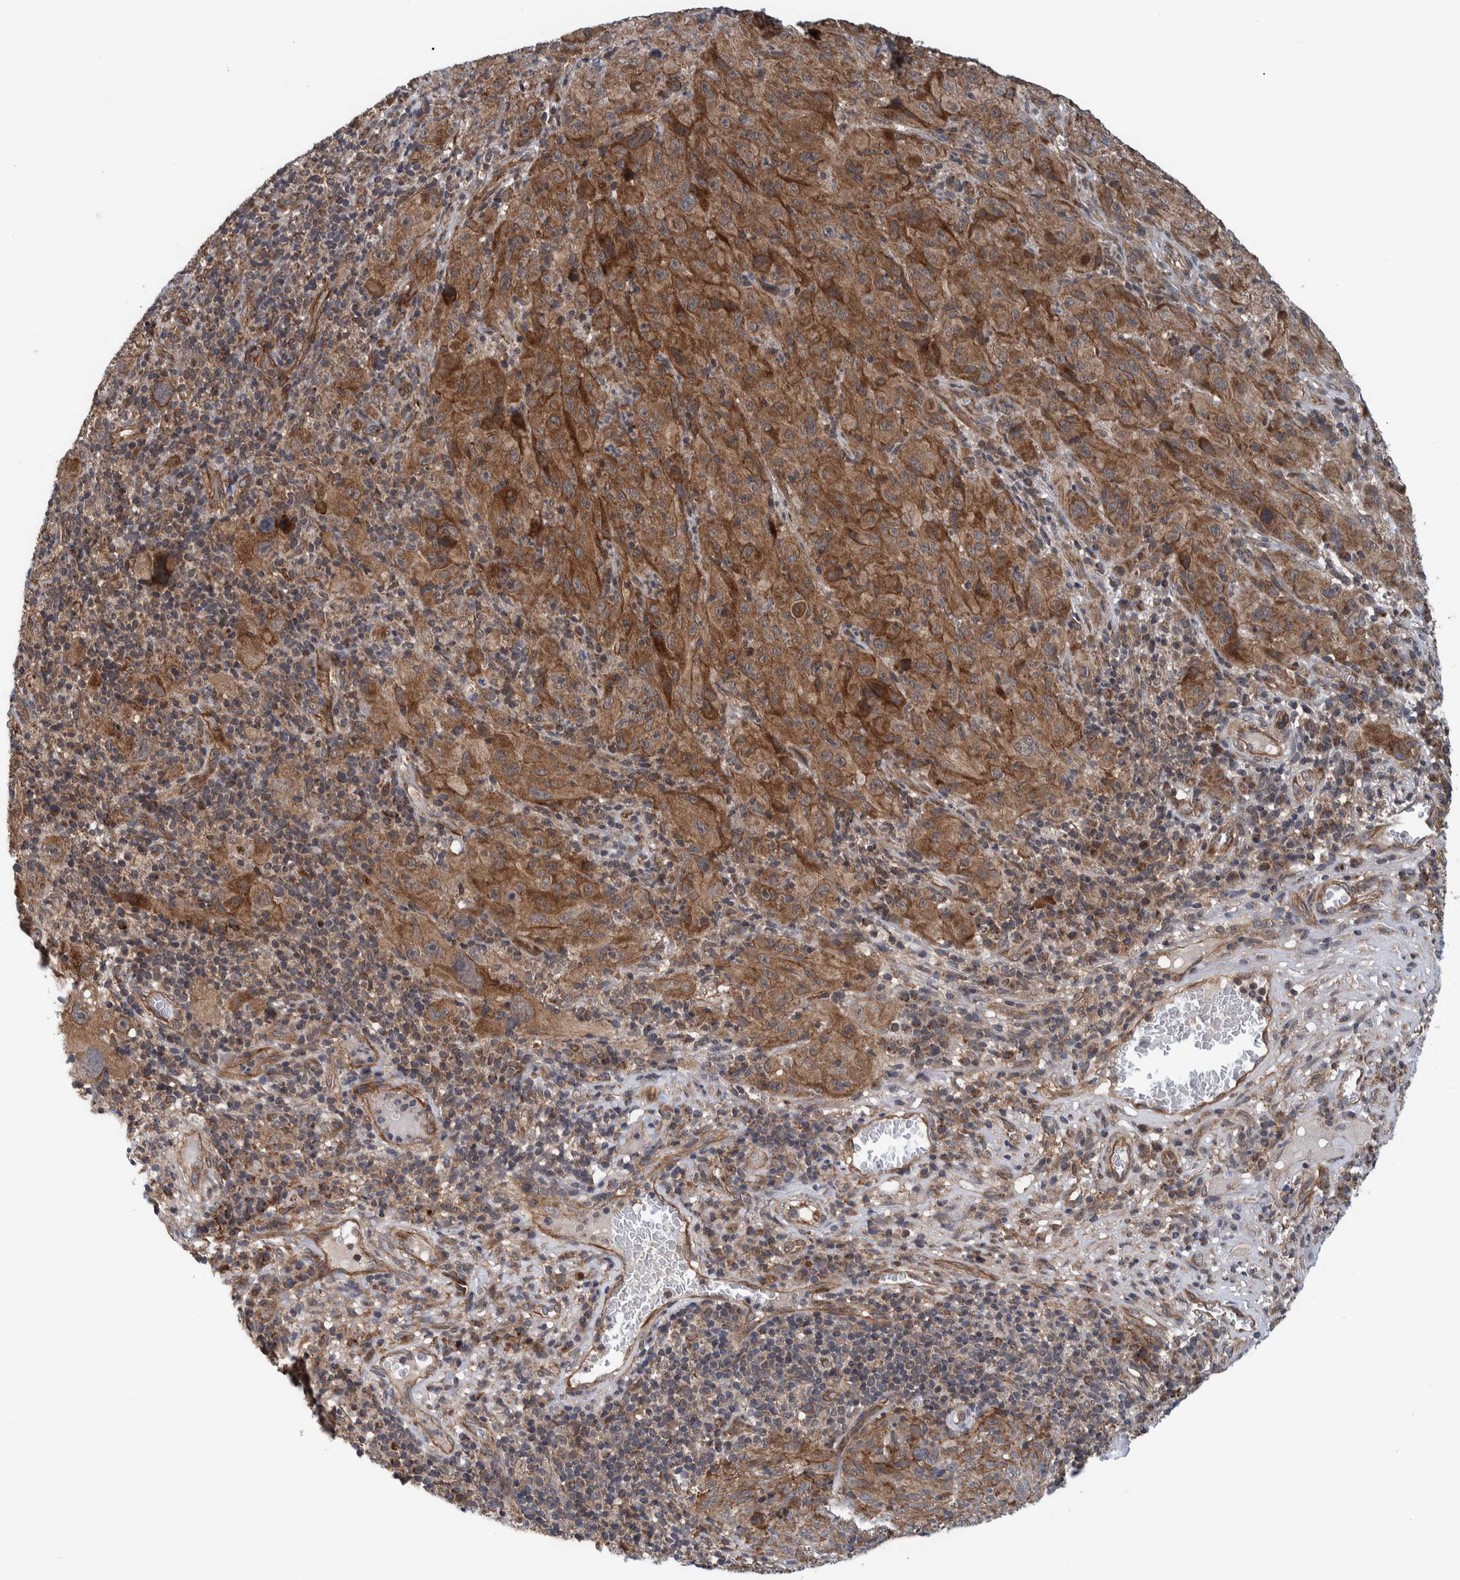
{"staining": {"intensity": "moderate", "quantity": ">75%", "location": "cytoplasmic/membranous"}, "tissue": "melanoma", "cell_type": "Tumor cells", "image_type": "cancer", "snomed": [{"axis": "morphology", "description": "Malignant melanoma, NOS"}, {"axis": "topography", "description": "Skin of head"}], "caption": "IHC staining of malignant melanoma, which exhibits medium levels of moderate cytoplasmic/membranous expression in approximately >75% of tumor cells indicating moderate cytoplasmic/membranous protein positivity. The staining was performed using DAB (3,3'-diaminobenzidine) (brown) for protein detection and nuclei were counterstained in hematoxylin (blue).", "gene": "MRPS7", "patient": {"sex": "male", "age": 96}}